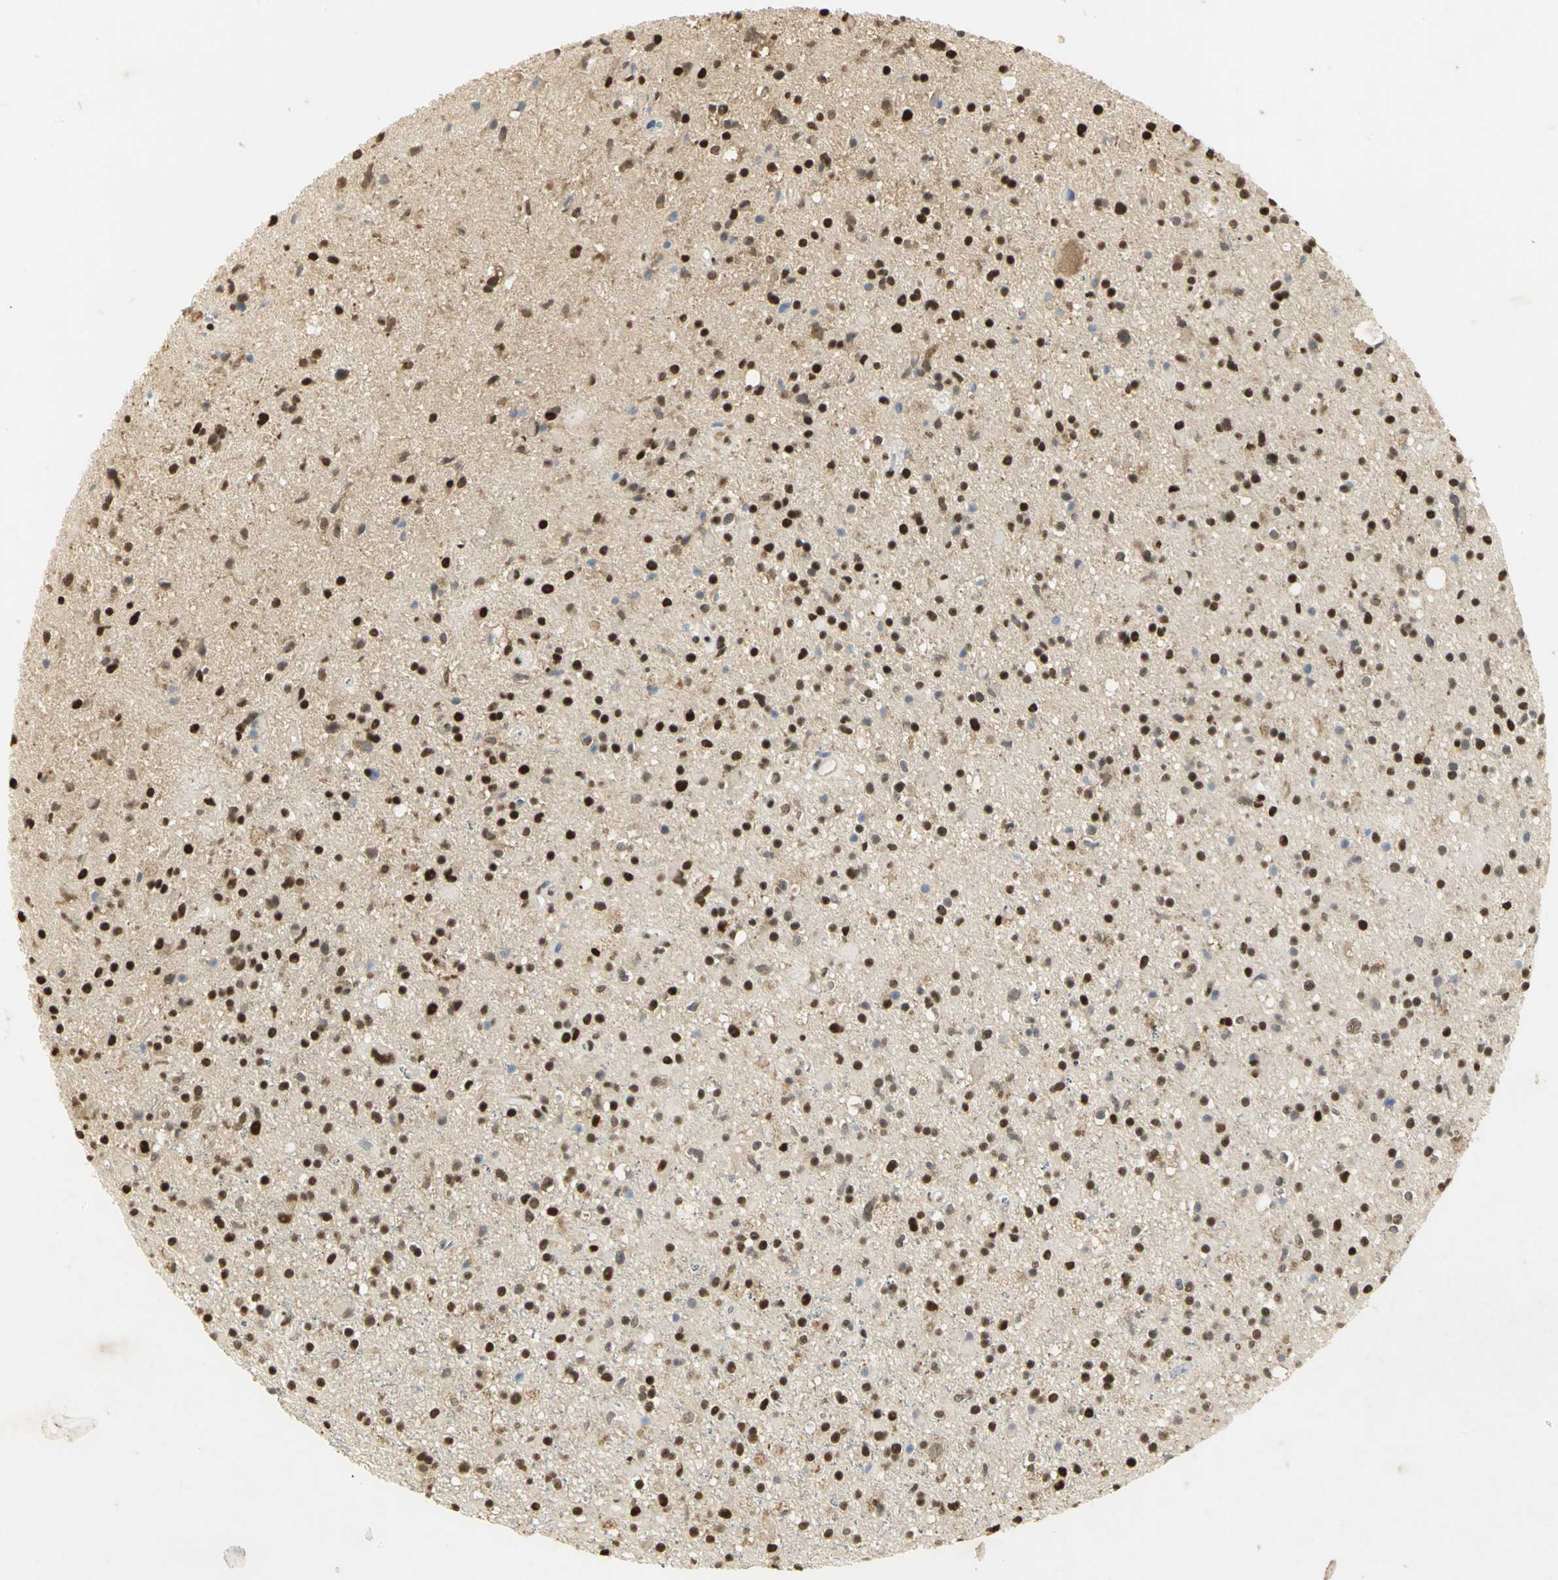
{"staining": {"intensity": "strong", "quantity": ">75%", "location": "nuclear"}, "tissue": "glioma", "cell_type": "Tumor cells", "image_type": "cancer", "snomed": [{"axis": "morphology", "description": "Glioma, malignant, High grade"}, {"axis": "topography", "description": "Brain"}], "caption": "The photomicrograph displays staining of glioma, revealing strong nuclear protein staining (brown color) within tumor cells. (IHC, brightfield microscopy, high magnification).", "gene": "SET", "patient": {"sex": "male", "age": 33}}